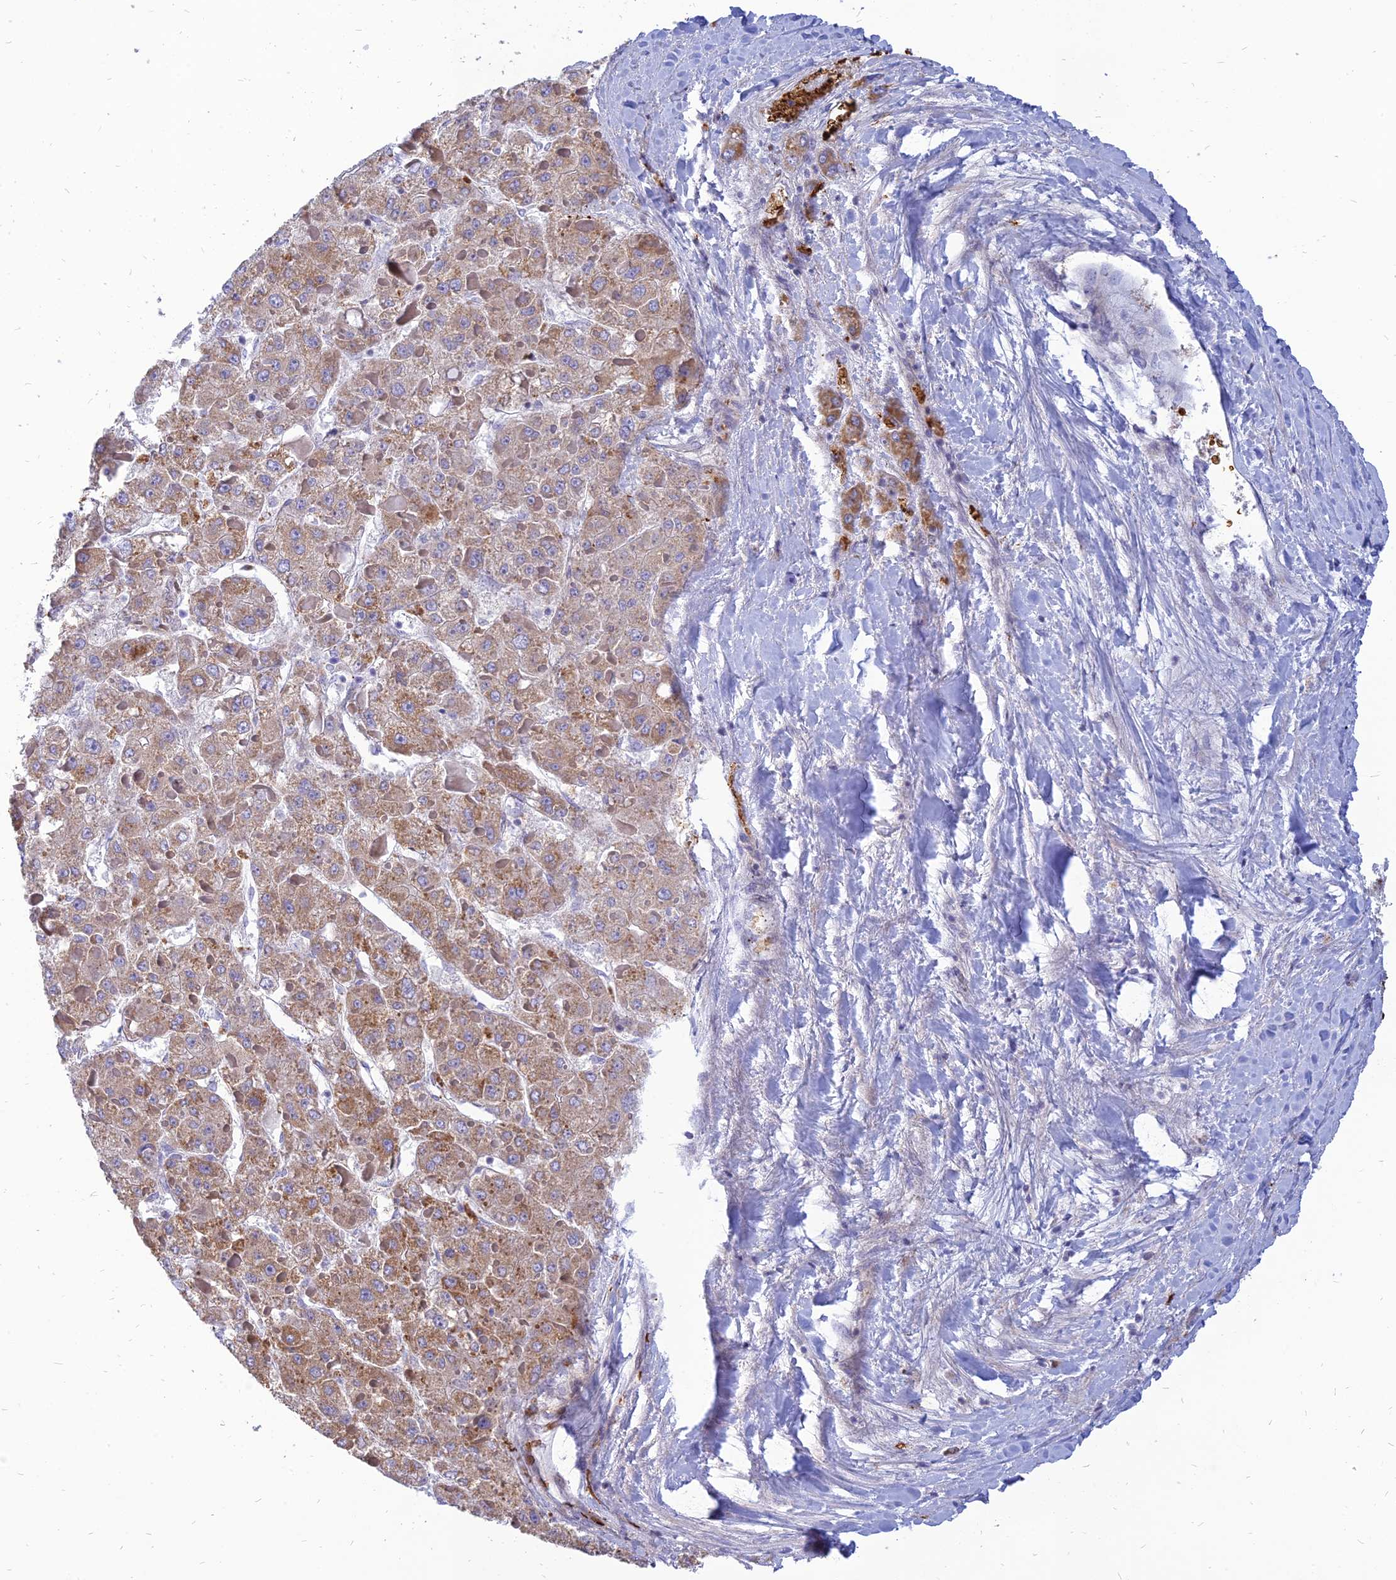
{"staining": {"intensity": "weak", "quantity": ">75%", "location": "cytoplasmic/membranous"}, "tissue": "liver cancer", "cell_type": "Tumor cells", "image_type": "cancer", "snomed": [{"axis": "morphology", "description": "Carcinoma, Hepatocellular, NOS"}, {"axis": "topography", "description": "Liver"}], "caption": "Approximately >75% of tumor cells in human liver cancer (hepatocellular carcinoma) exhibit weak cytoplasmic/membranous protein staining as visualized by brown immunohistochemical staining.", "gene": "HHAT", "patient": {"sex": "female", "age": 73}}